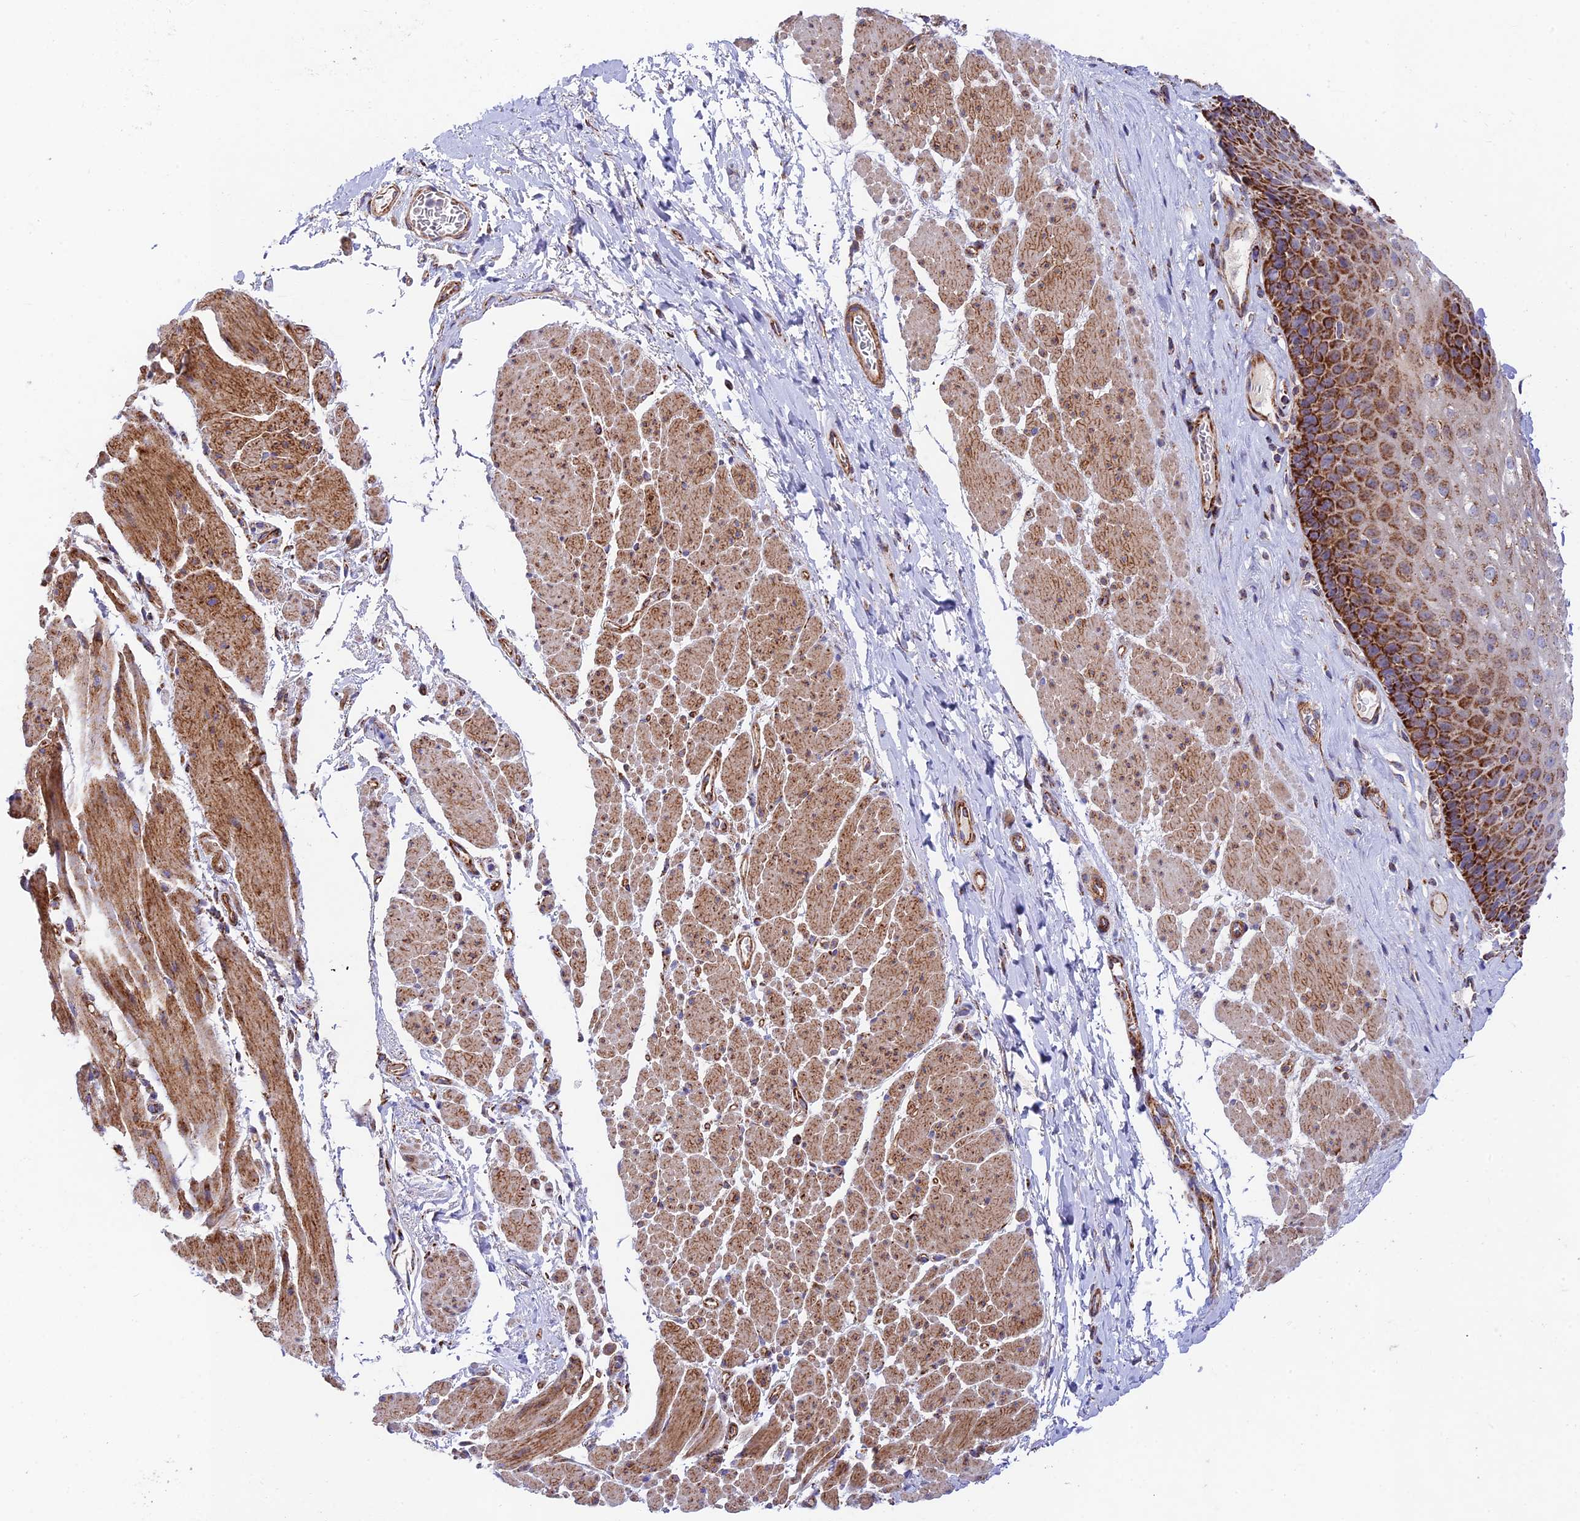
{"staining": {"intensity": "strong", "quantity": ">75%", "location": "cytoplasmic/membranous"}, "tissue": "esophagus", "cell_type": "Squamous epithelial cells", "image_type": "normal", "snomed": [{"axis": "morphology", "description": "Normal tissue, NOS"}, {"axis": "topography", "description": "Esophagus"}], "caption": "Immunohistochemical staining of unremarkable human esophagus exhibits >75% levels of strong cytoplasmic/membranous protein expression in about >75% of squamous epithelial cells.", "gene": "KHDC3L", "patient": {"sex": "female", "age": 66}}